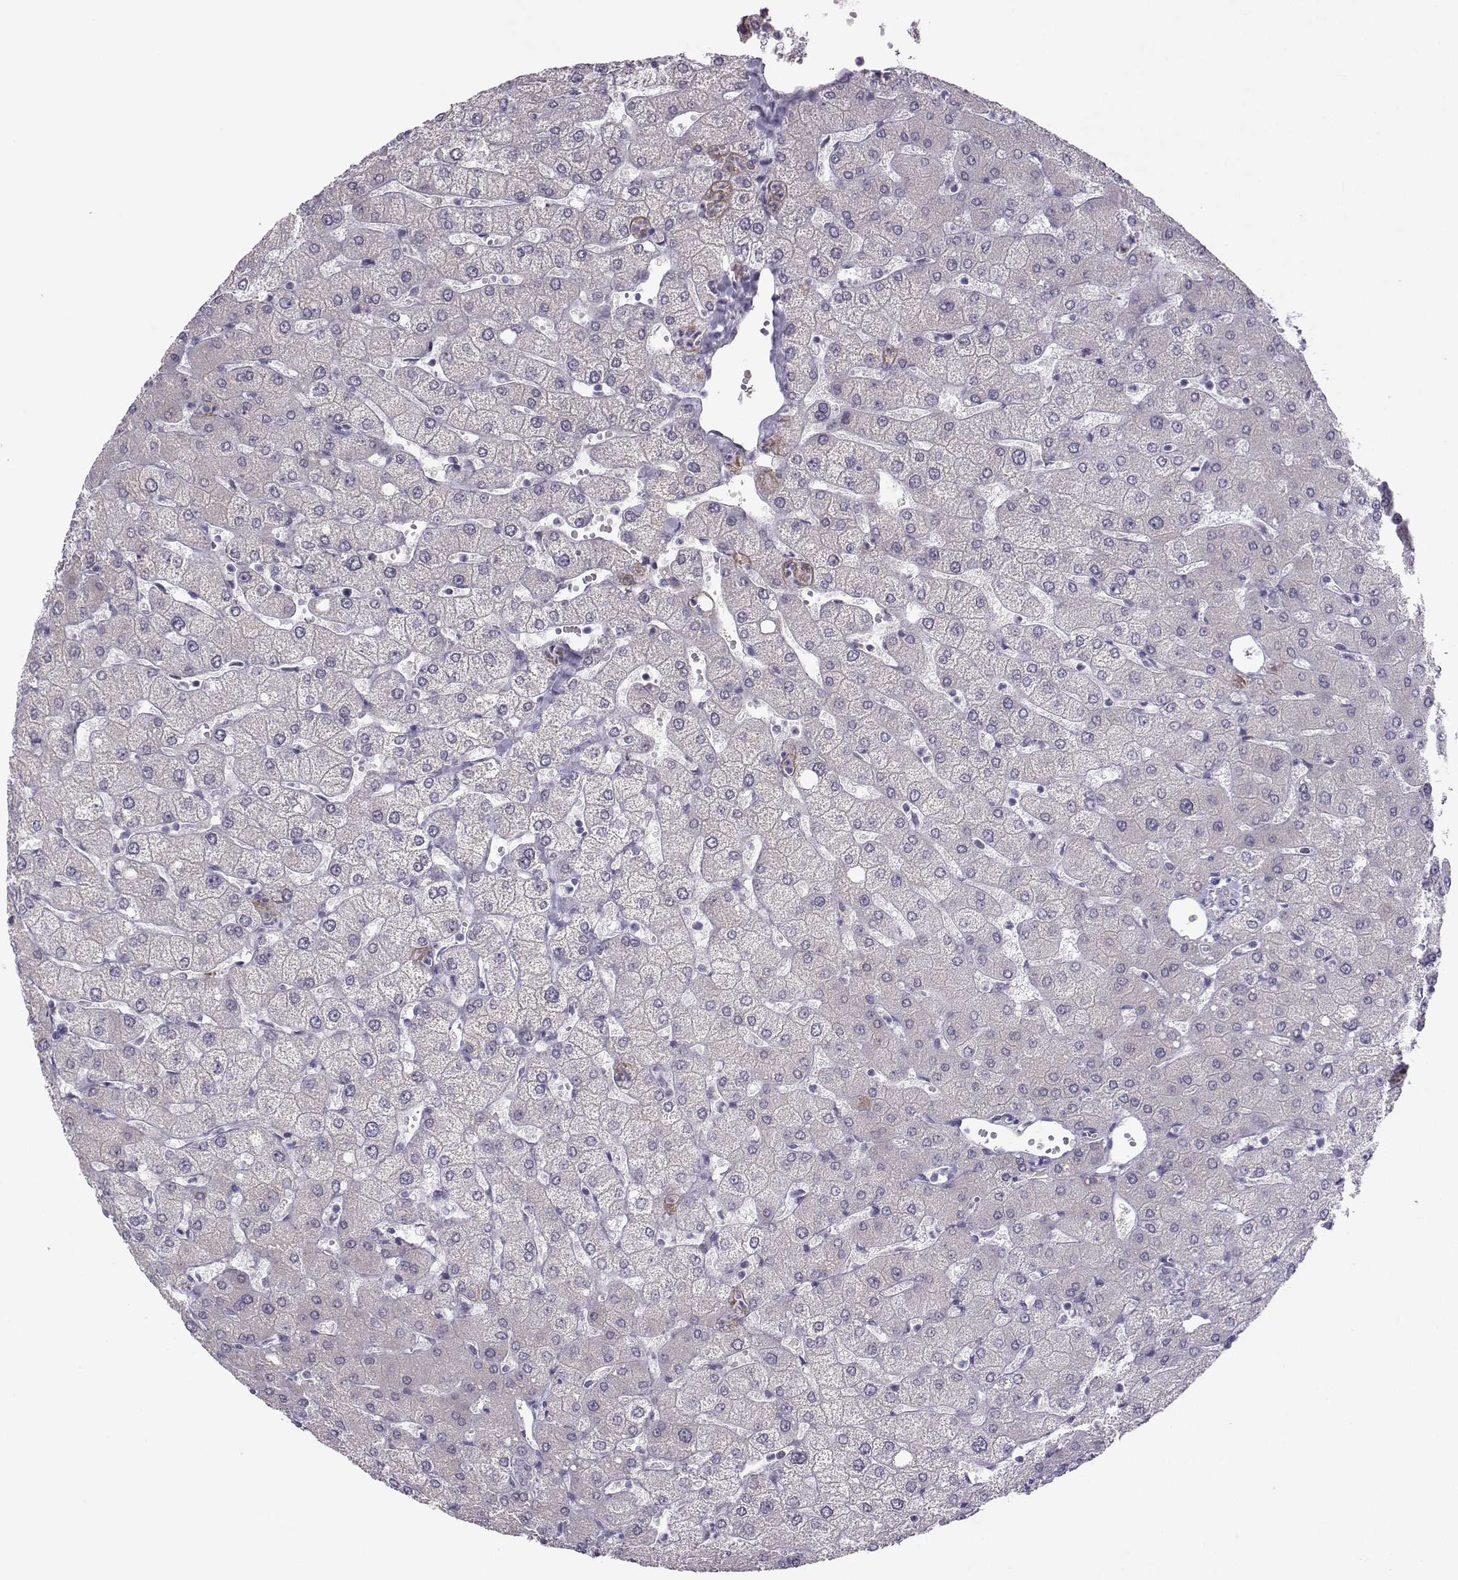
{"staining": {"intensity": "negative", "quantity": "none", "location": "none"}, "tissue": "liver", "cell_type": "Cholangiocytes", "image_type": "normal", "snomed": [{"axis": "morphology", "description": "Normal tissue, NOS"}, {"axis": "topography", "description": "Liver"}], "caption": "Benign liver was stained to show a protein in brown. There is no significant staining in cholangiocytes. (DAB (3,3'-diaminobenzidine) immunohistochemistry with hematoxylin counter stain).", "gene": "LHX1", "patient": {"sex": "female", "age": 54}}